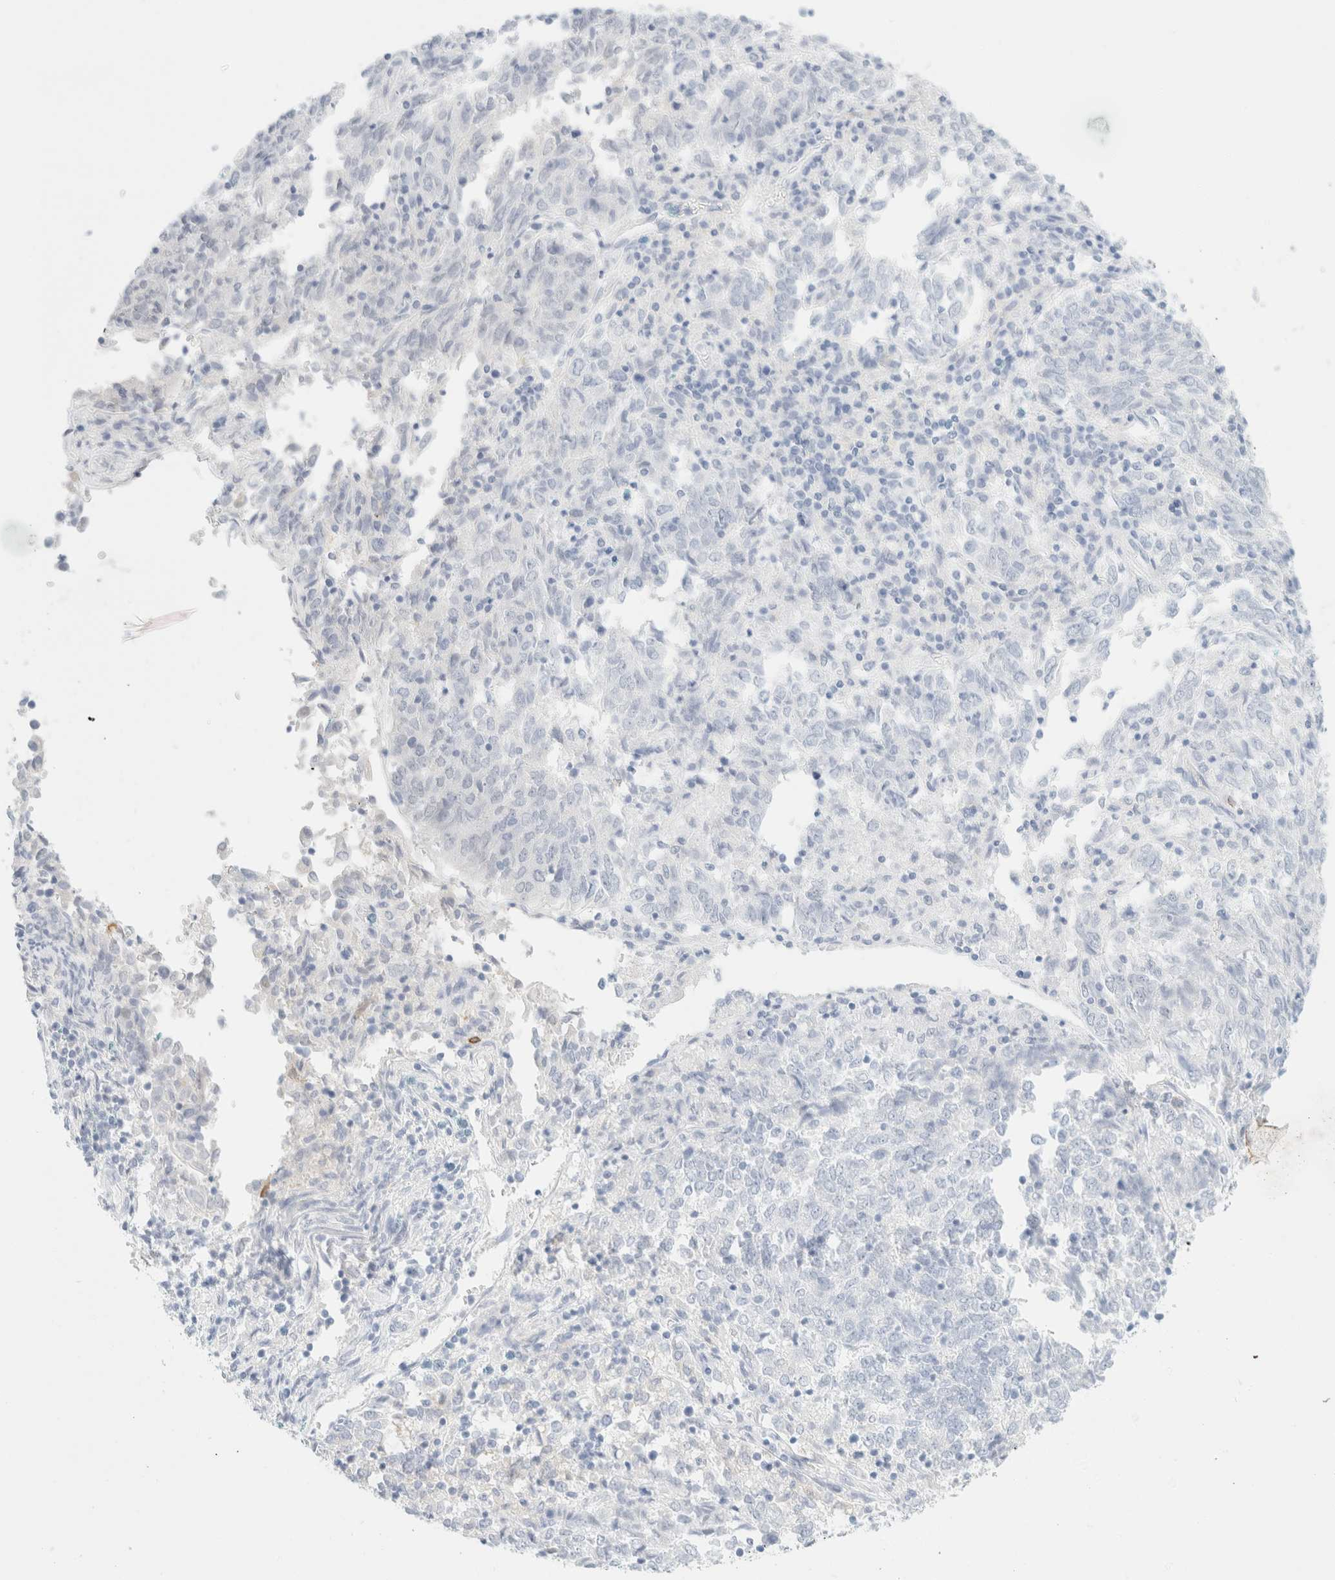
{"staining": {"intensity": "negative", "quantity": "none", "location": "none"}, "tissue": "endometrial cancer", "cell_type": "Tumor cells", "image_type": "cancer", "snomed": [{"axis": "morphology", "description": "Adenocarcinoma, NOS"}, {"axis": "topography", "description": "Endometrium"}], "caption": "Immunohistochemistry (IHC) histopathology image of endometrial cancer stained for a protein (brown), which reveals no positivity in tumor cells.", "gene": "KRT15", "patient": {"sex": "female", "age": 80}}